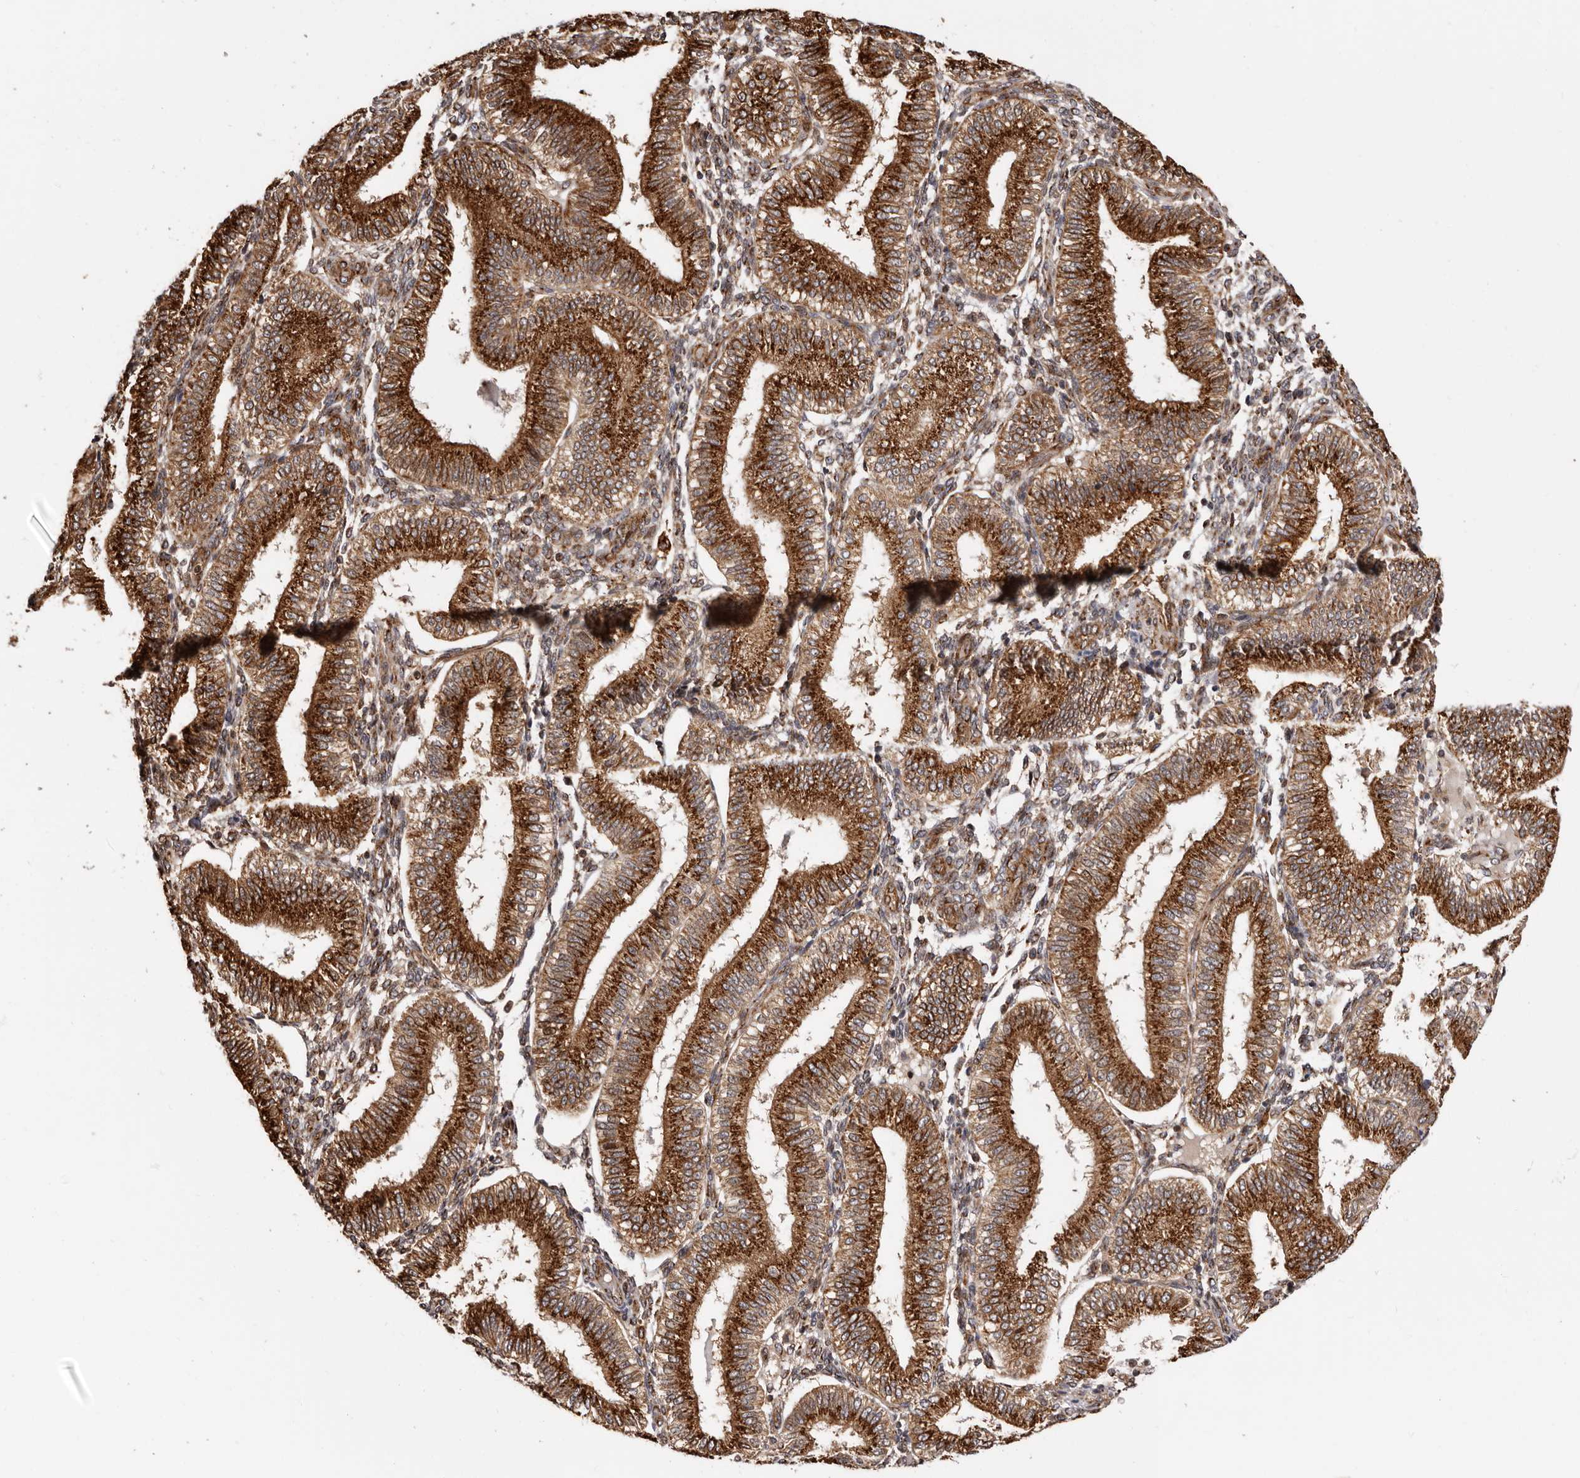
{"staining": {"intensity": "moderate", "quantity": "25%-75%", "location": "cytoplasmic/membranous"}, "tissue": "endometrium", "cell_type": "Cells in endometrial stroma", "image_type": "normal", "snomed": [{"axis": "morphology", "description": "Normal tissue, NOS"}, {"axis": "topography", "description": "Endometrium"}], "caption": "An IHC photomicrograph of normal tissue is shown. Protein staining in brown highlights moderate cytoplasmic/membranous positivity in endometrium within cells in endometrial stroma. (brown staining indicates protein expression, while blue staining denotes nuclei).", "gene": "GPR27", "patient": {"sex": "female", "age": 39}}